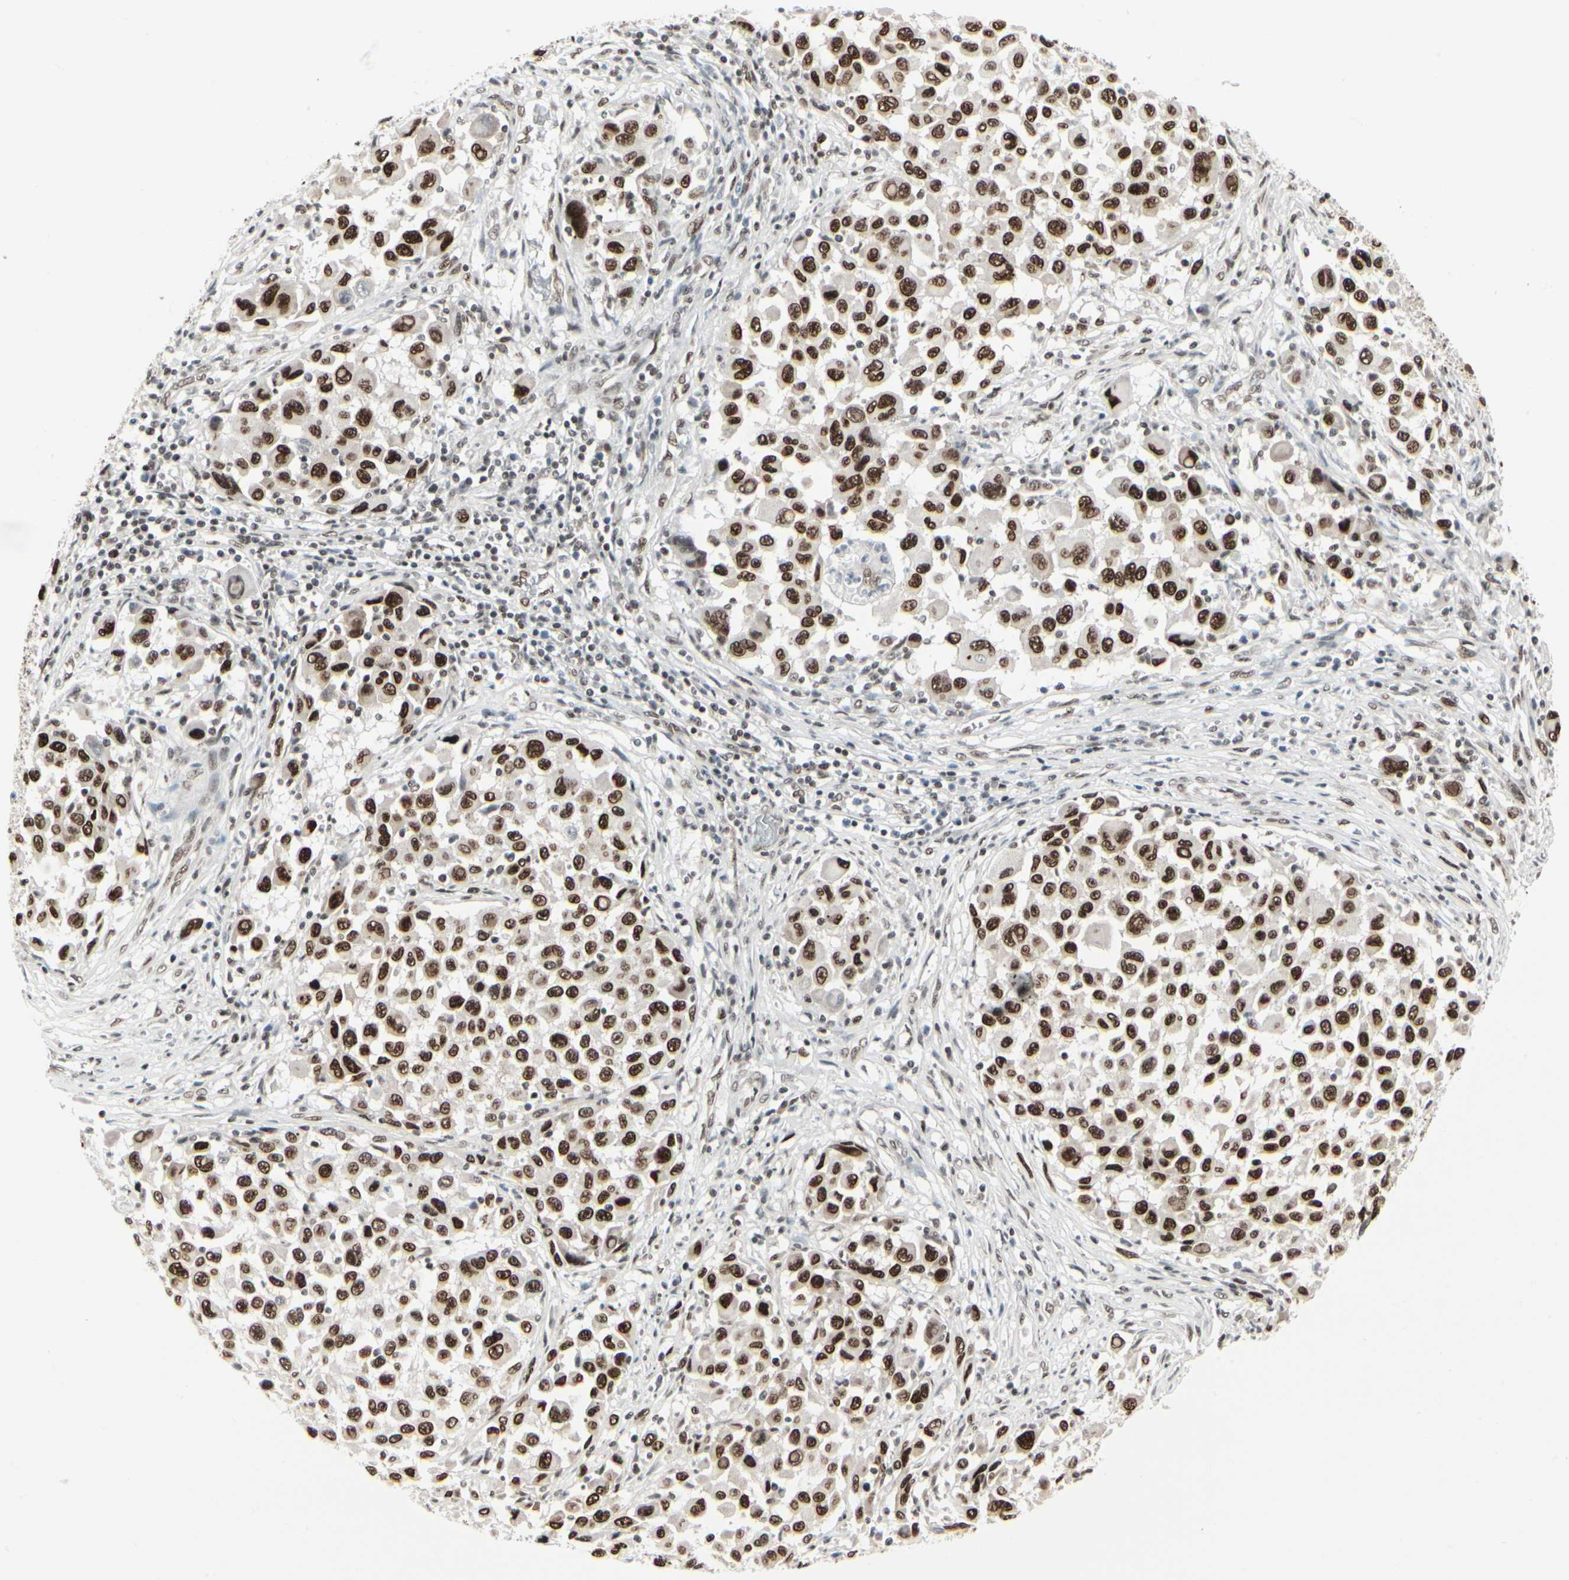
{"staining": {"intensity": "strong", "quantity": ">75%", "location": "nuclear"}, "tissue": "melanoma", "cell_type": "Tumor cells", "image_type": "cancer", "snomed": [{"axis": "morphology", "description": "Malignant melanoma, Metastatic site"}, {"axis": "topography", "description": "Lymph node"}], "caption": "Protein expression analysis of malignant melanoma (metastatic site) shows strong nuclear expression in approximately >75% of tumor cells.", "gene": "HMG20A", "patient": {"sex": "male", "age": 61}}